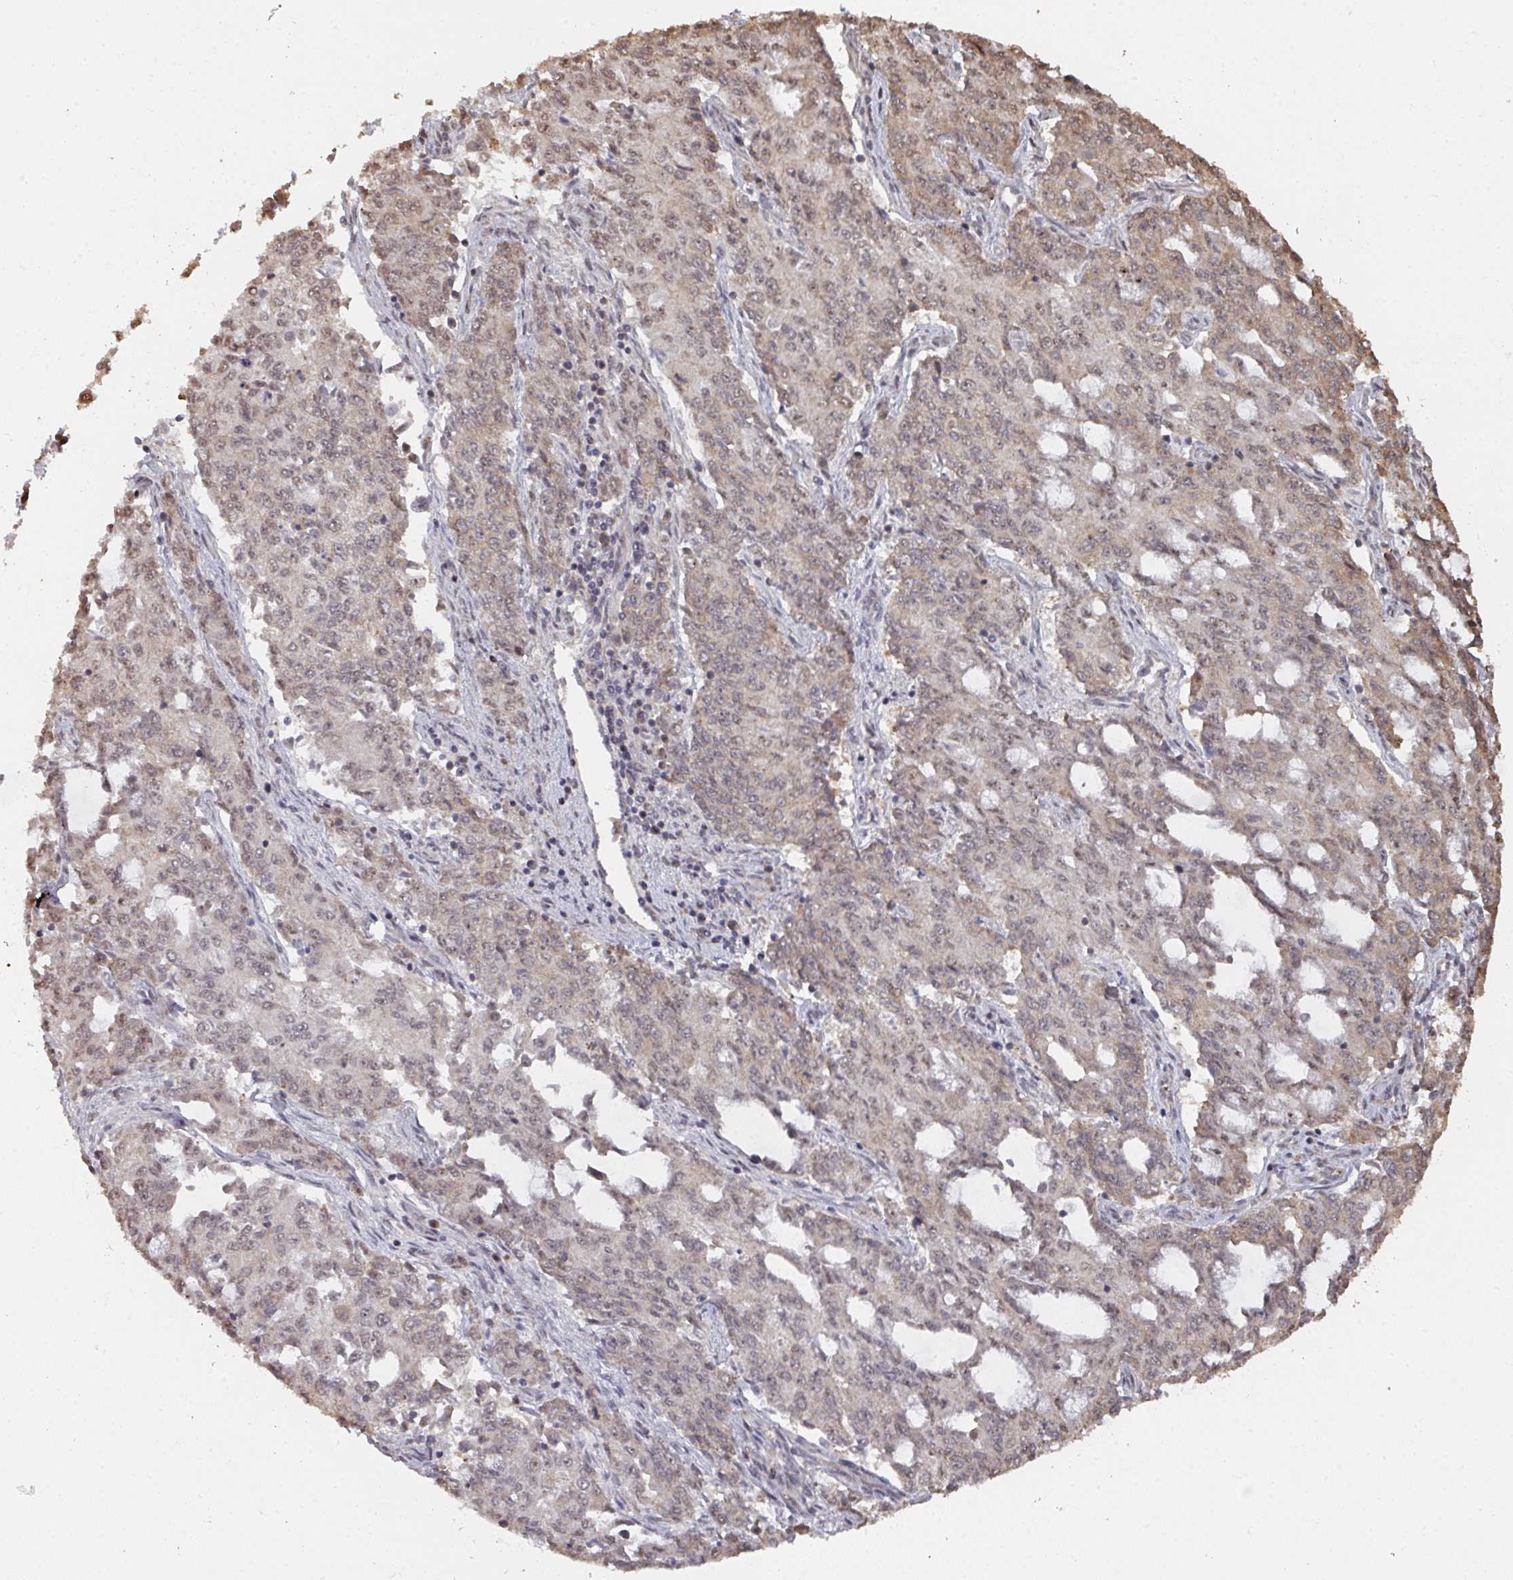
{"staining": {"intensity": "moderate", "quantity": ">75%", "location": "cytoplasmic/membranous,nuclear"}, "tissue": "endometrial cancer", "cell_type": "Tumor cells", "image_type": "cancer", "snomed": [{"axis": "morphology", "description": "Adenocarcinoma, NOS"}, {"axis": "topography", "description": "Endometrium"}], "caption": "Immunohistochemistry (DAB (3,3'-diaminobenzidine)) staining of adenocarcinoma (endometrial) exhibits moderate cytoplasmic/membranous and nuclear protein positivity in about >75% of tumor cells. (brown staining indicates protein expression, while blue staining denotes nuclei).", "gene": "CA7", "patient": {"sex": "female", "age": 50}}